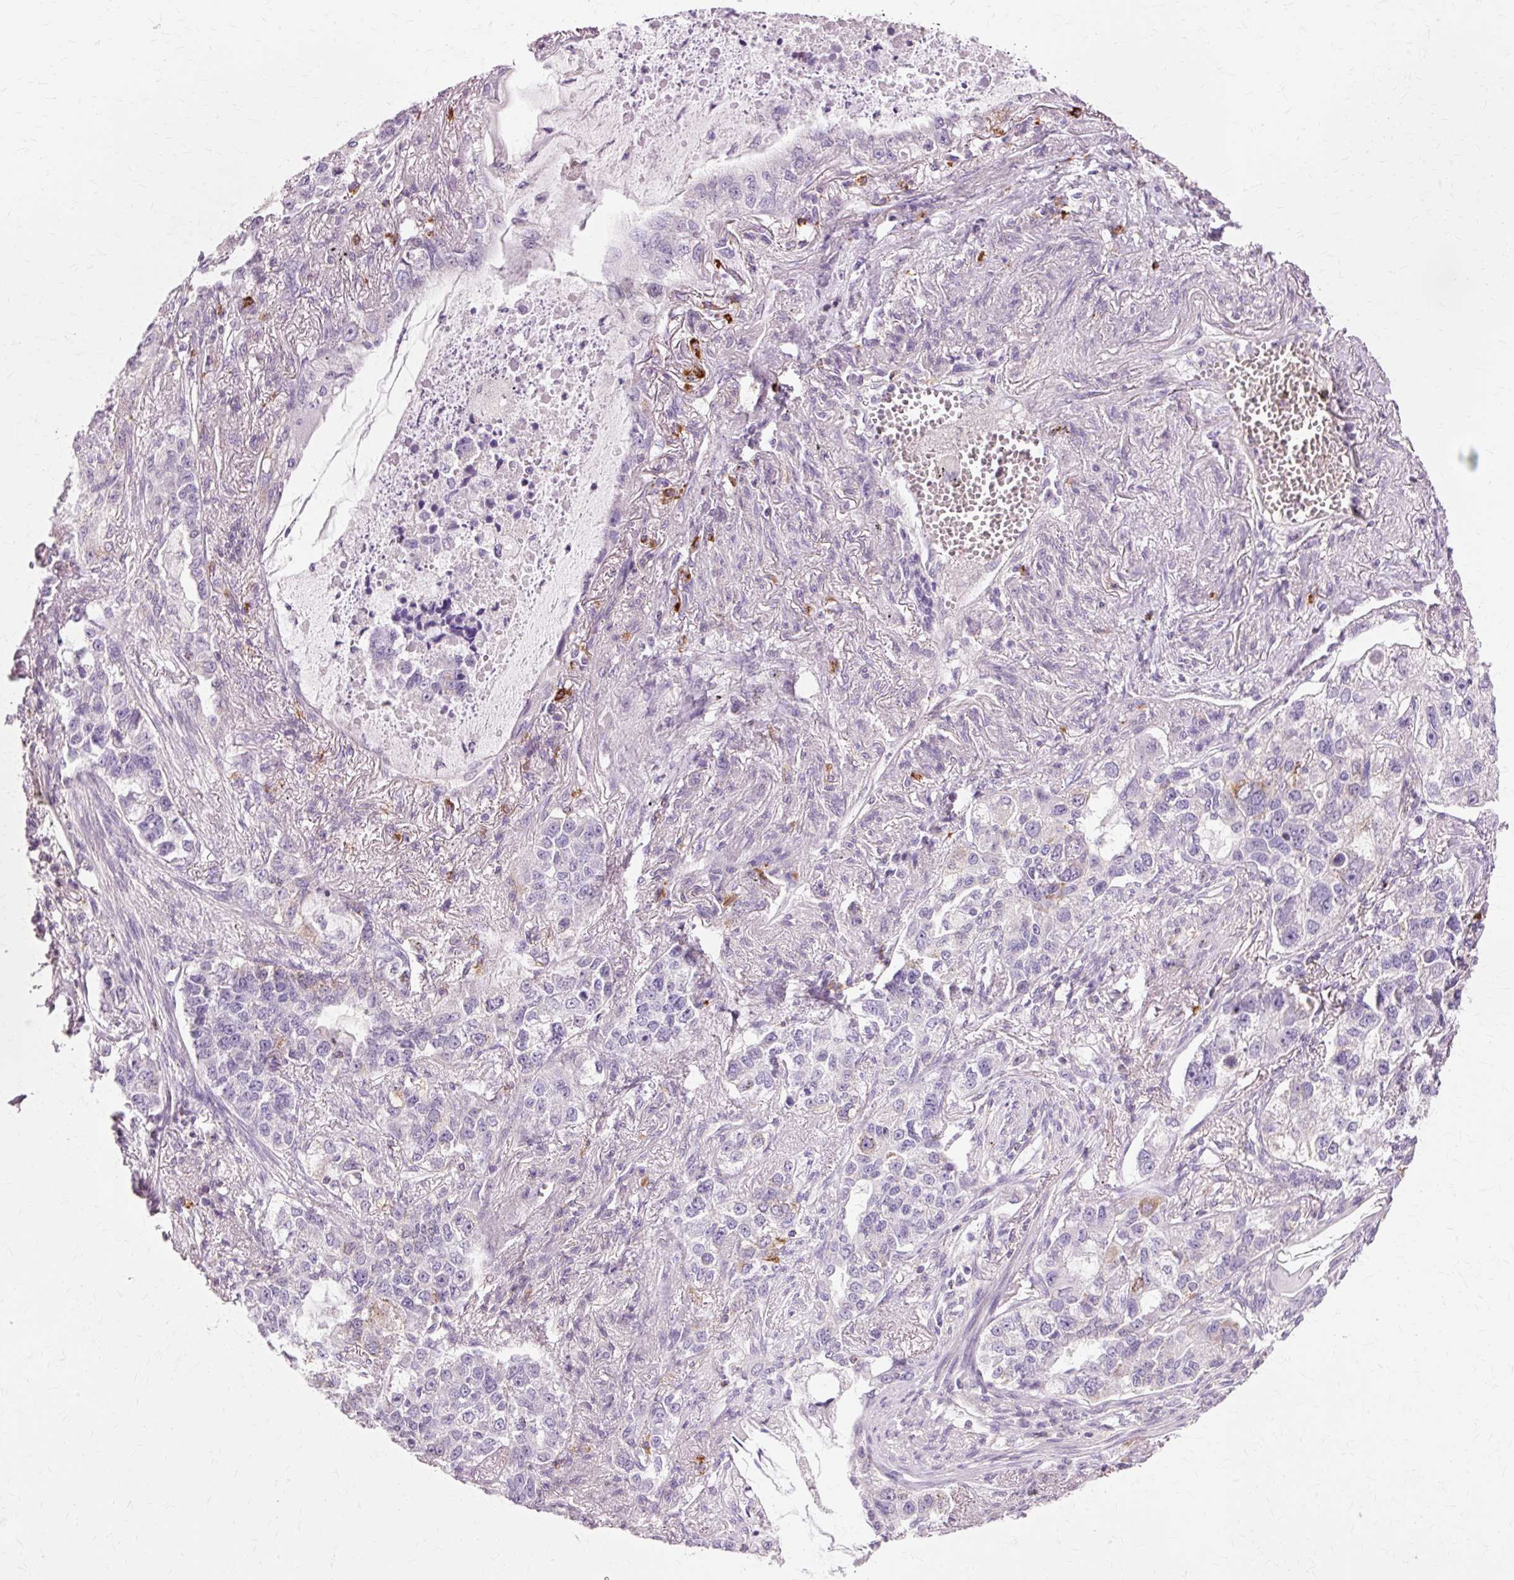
{"staining": {"intensity": "negative", "quantity": "none", "location": "none"}, "tissue": "lung cancer", "cell_type": "Tumor cells", "image_type": "cancer", "snomed": [{"axis": "morphology", "description": "Adenocarcinoma, NOS"}, {"axis": "topography", "description": "Lung"}], "caption": "High power microscopy micrograph of an immunohistochemistry micrograph of lung cancer (adenocarcinoma), revealing no significant expression in tumor cells. (DAB immunohistochemistry visualized using brightfield microscopy, high magnification).", "gene": "VN1R2", "patient": {"sex": "male", "age": 49}}